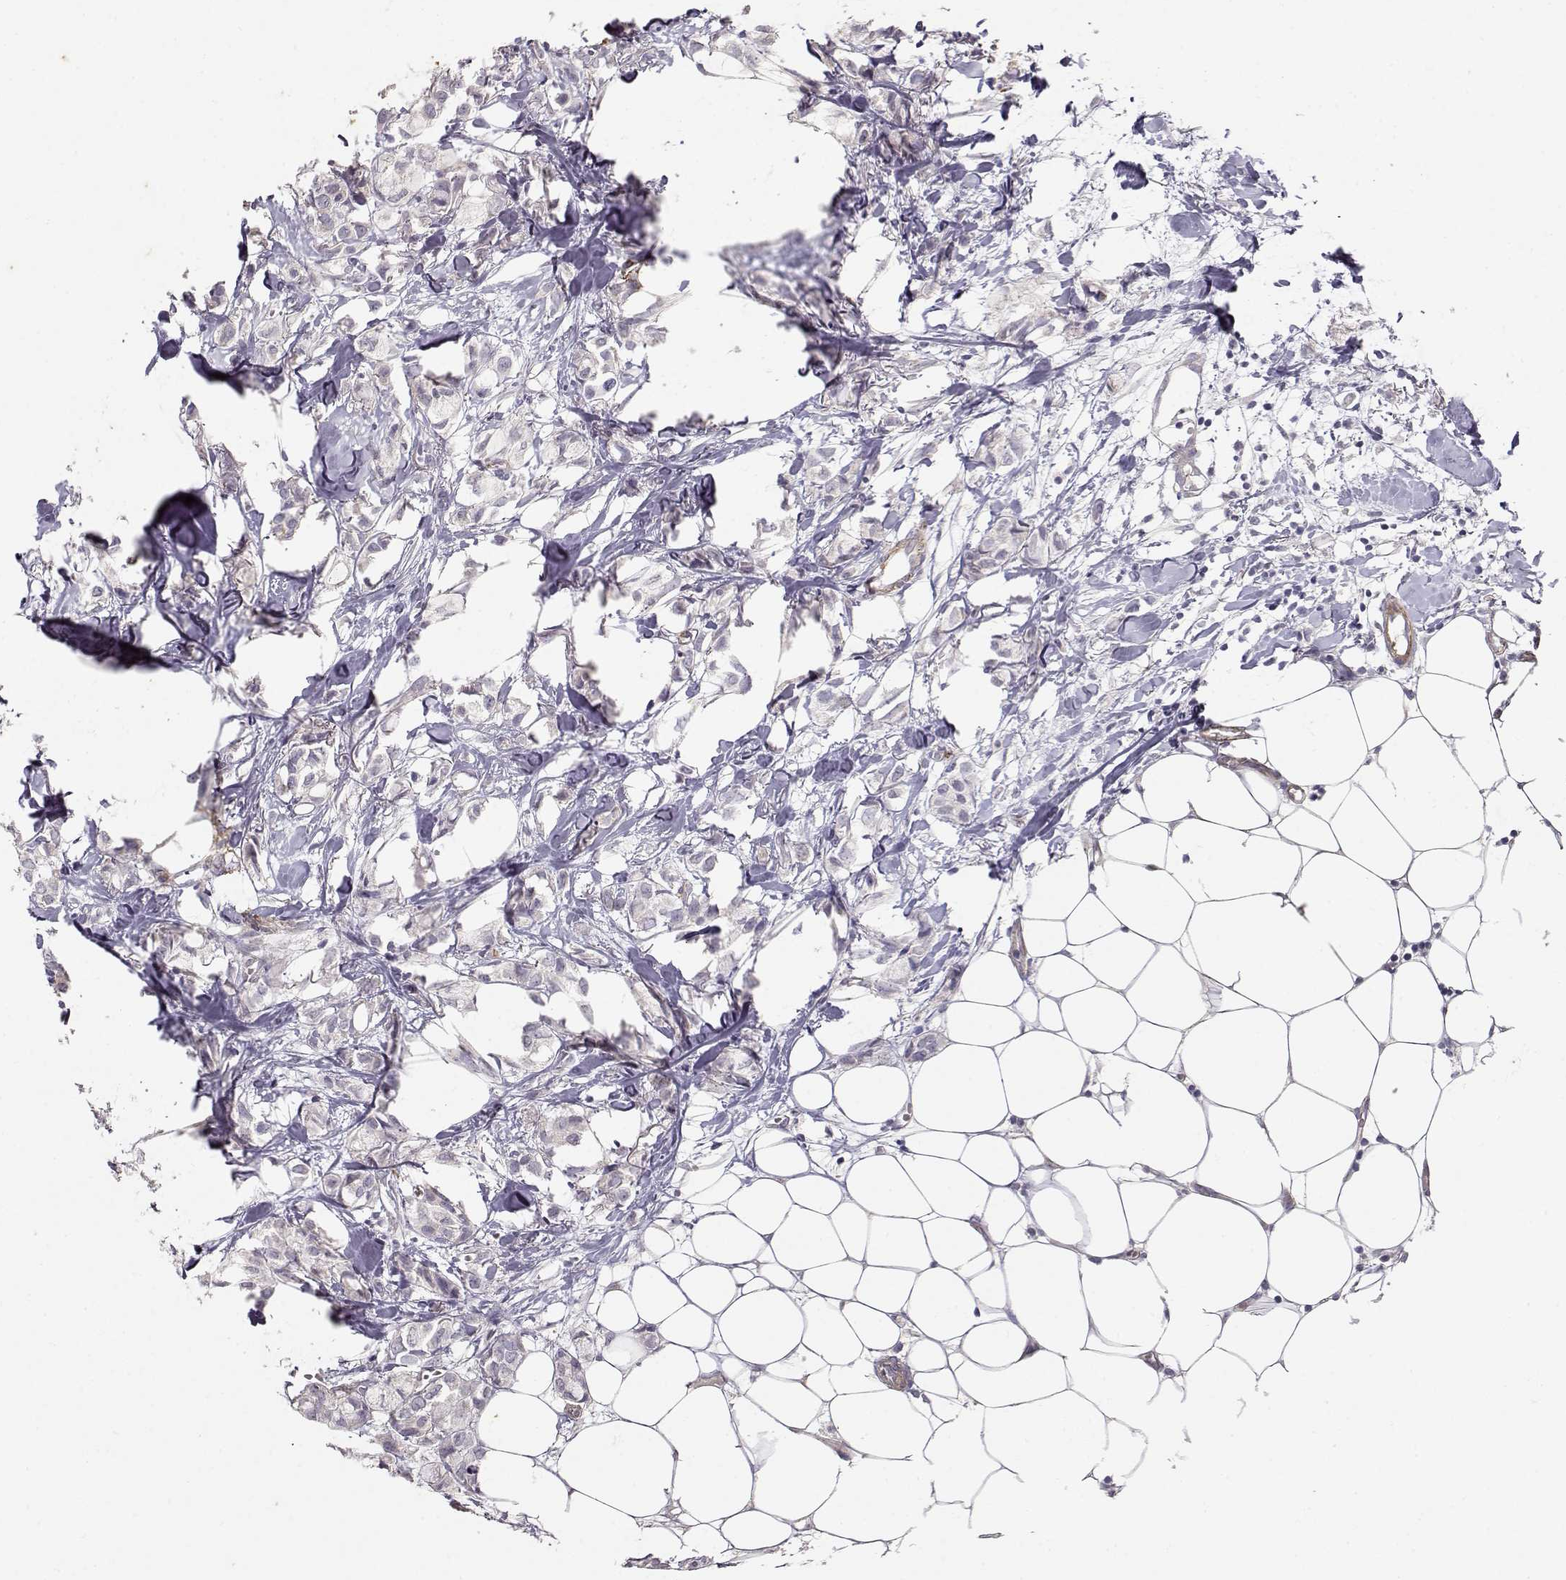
{"staining": {"intensity": "negative", "quantity": "none", "location": "none"}, "tissue": "breast cancer", "cell_type": "Tumor cells", "image_type": "cancer", "snomed": [{"axis": "morphology", "description": "Duct carcinoma"}, {"axis": "topography", "description": "Breast"}], "caption": "The image displays no significant staining in tumor cells of breast cancer. (IHC, brightfield microscopy, high magnification).", "gene": "LAMA5", "patient": {"sex": "female", "age": 85}}